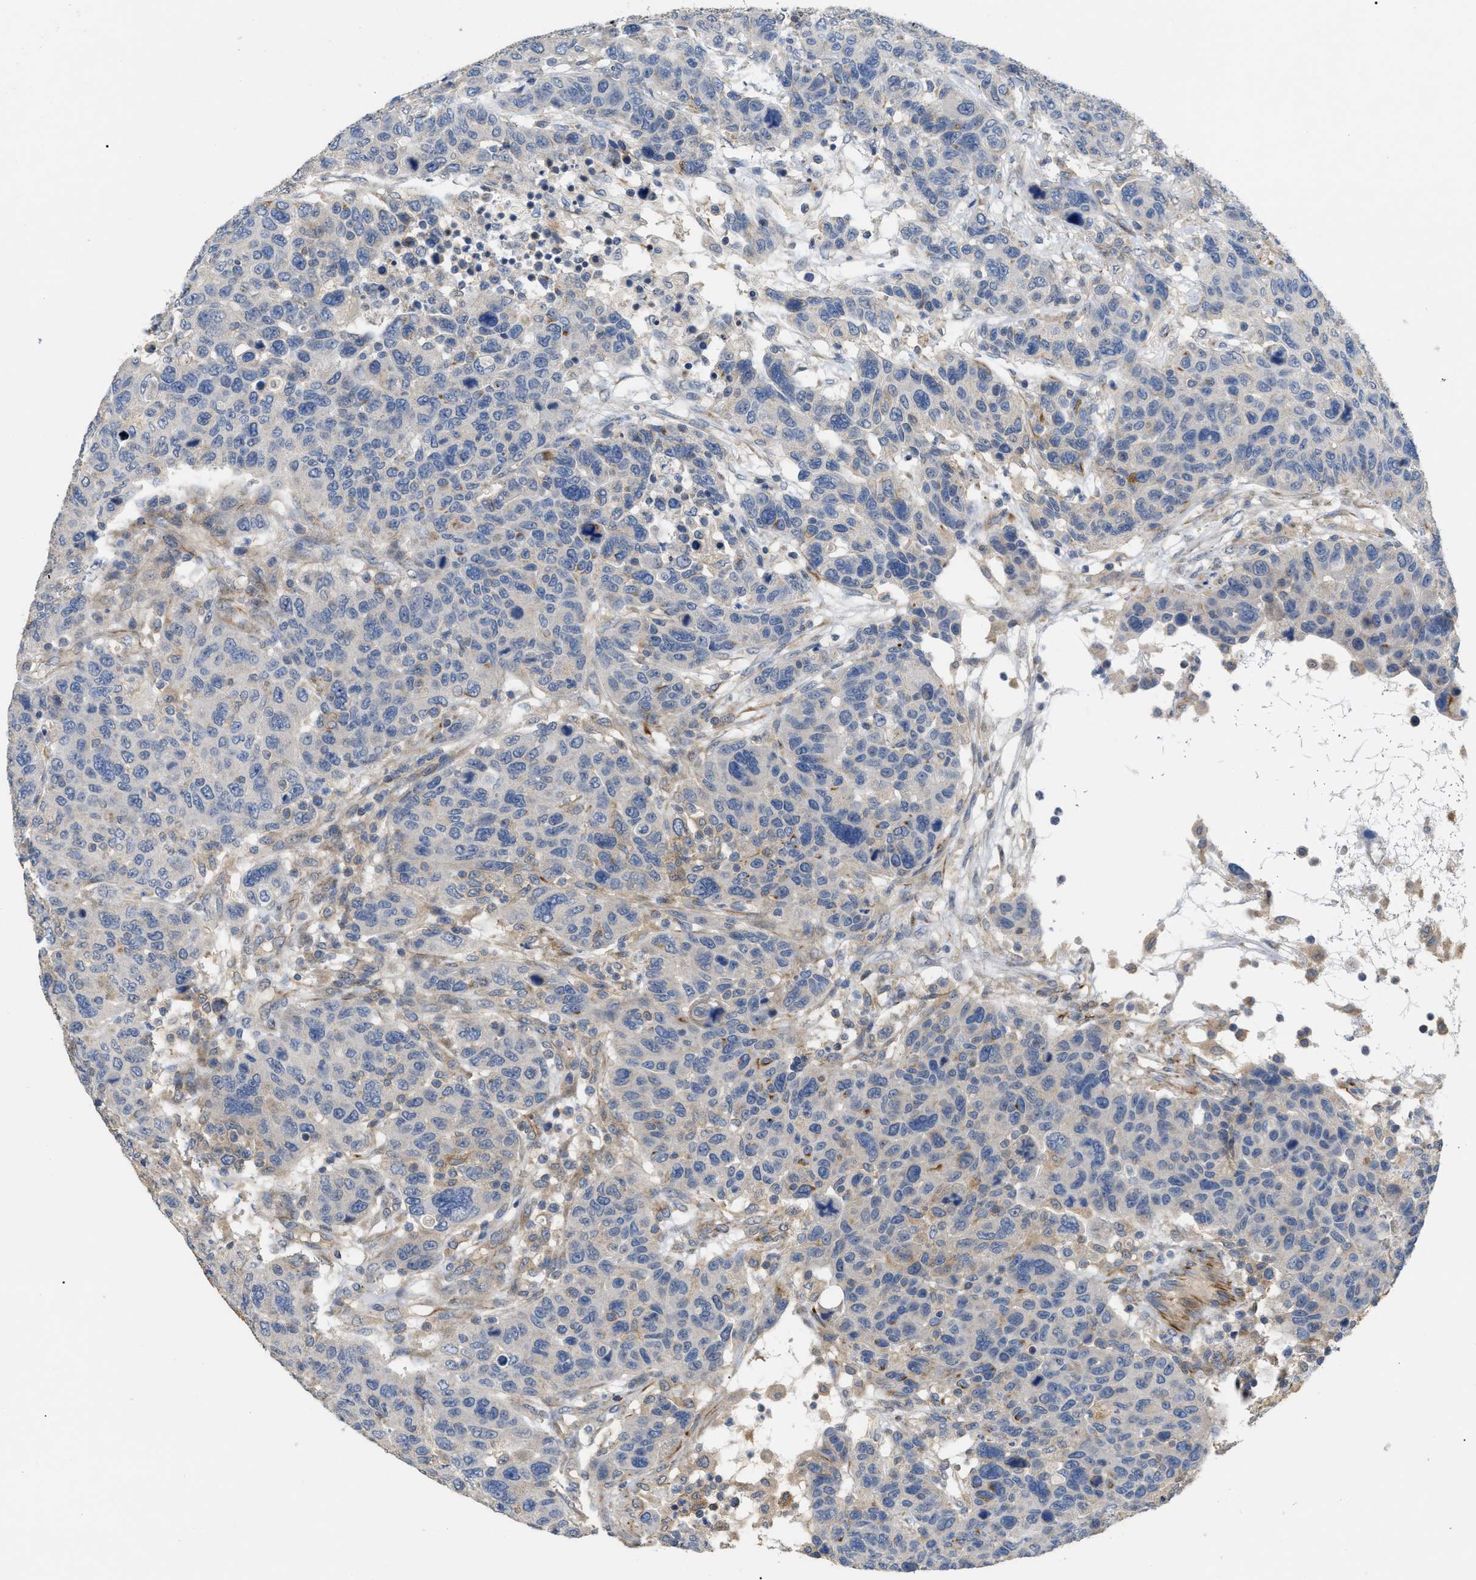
{"staining": {"intensity": "negative", "quantity": "none", "location": "none"}, "tissue": "breast cancer", "cell_type": "Tumor cells", "image_type": "cancer", "snomed": [{"axis": "morphology", "description": "Duct carcinoma"}, {"axis": "topography", "description": "Breast"}], "caption": "Immunohistochemistry (IHC) image of neoplastic tissue: human breast infiltrating ductal carcinoma stained with DAB (3,3'-diaminobenzidine) reveals no significant protein staining in tumor cells.", "gene": "DHX58", "patient": {"sex": "female", "age": 37}}